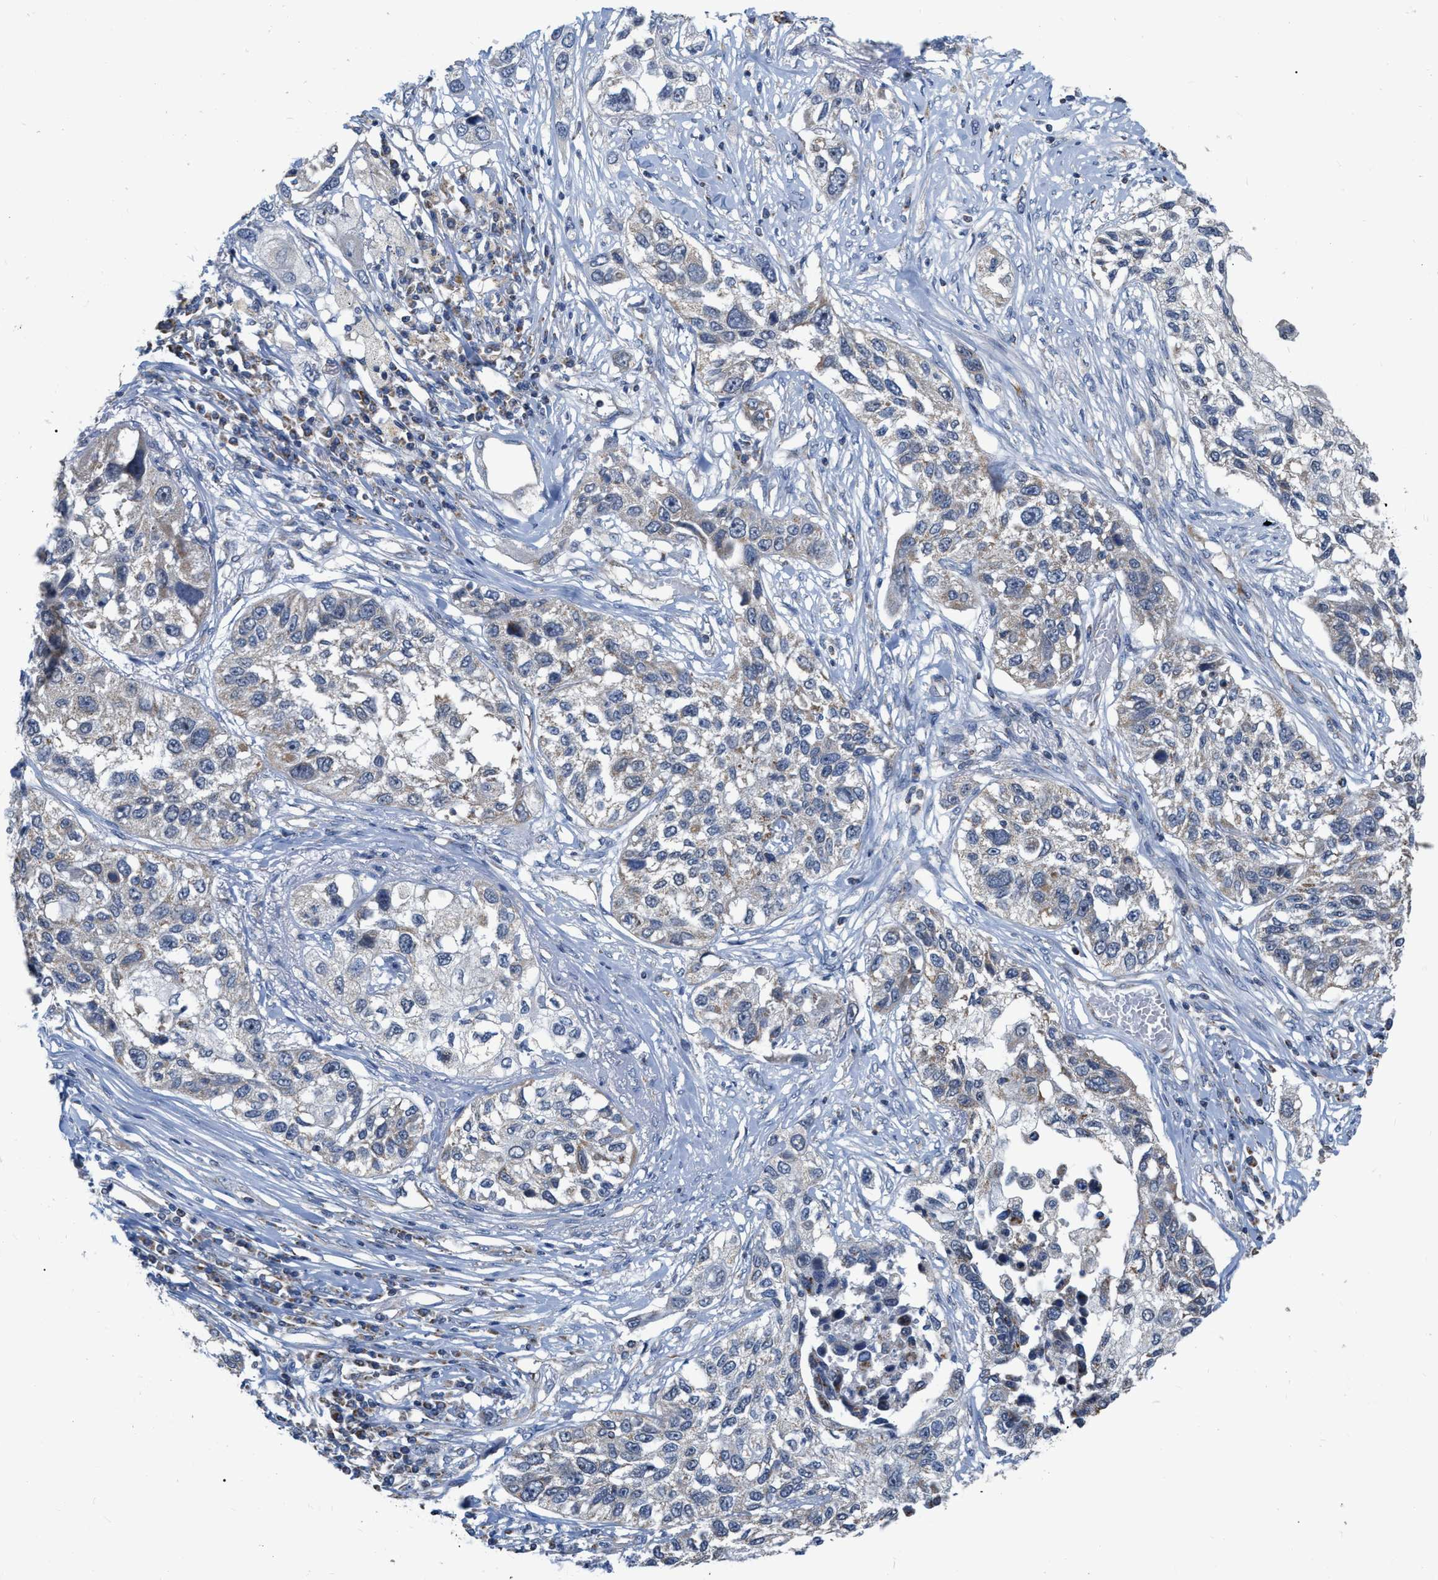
{"staining": {"intensity": "negative", "quantity": "none", "location": "none"}, "tissue": "lung cancer", "cell_type": "Tumor cells", "image_type": "cancer", "snomed": [{"axis": "morphology", "description": "Squamous cell carcinoma, NOS"}, {"axis": "topography", "description": "Lung"}], "caption": "An image of lung squamous cell carcinoma stained for a protein displays no brown staining in tumor cells.", "gene": "DDX56", "patient": {"sex": "male", "age": 71}}